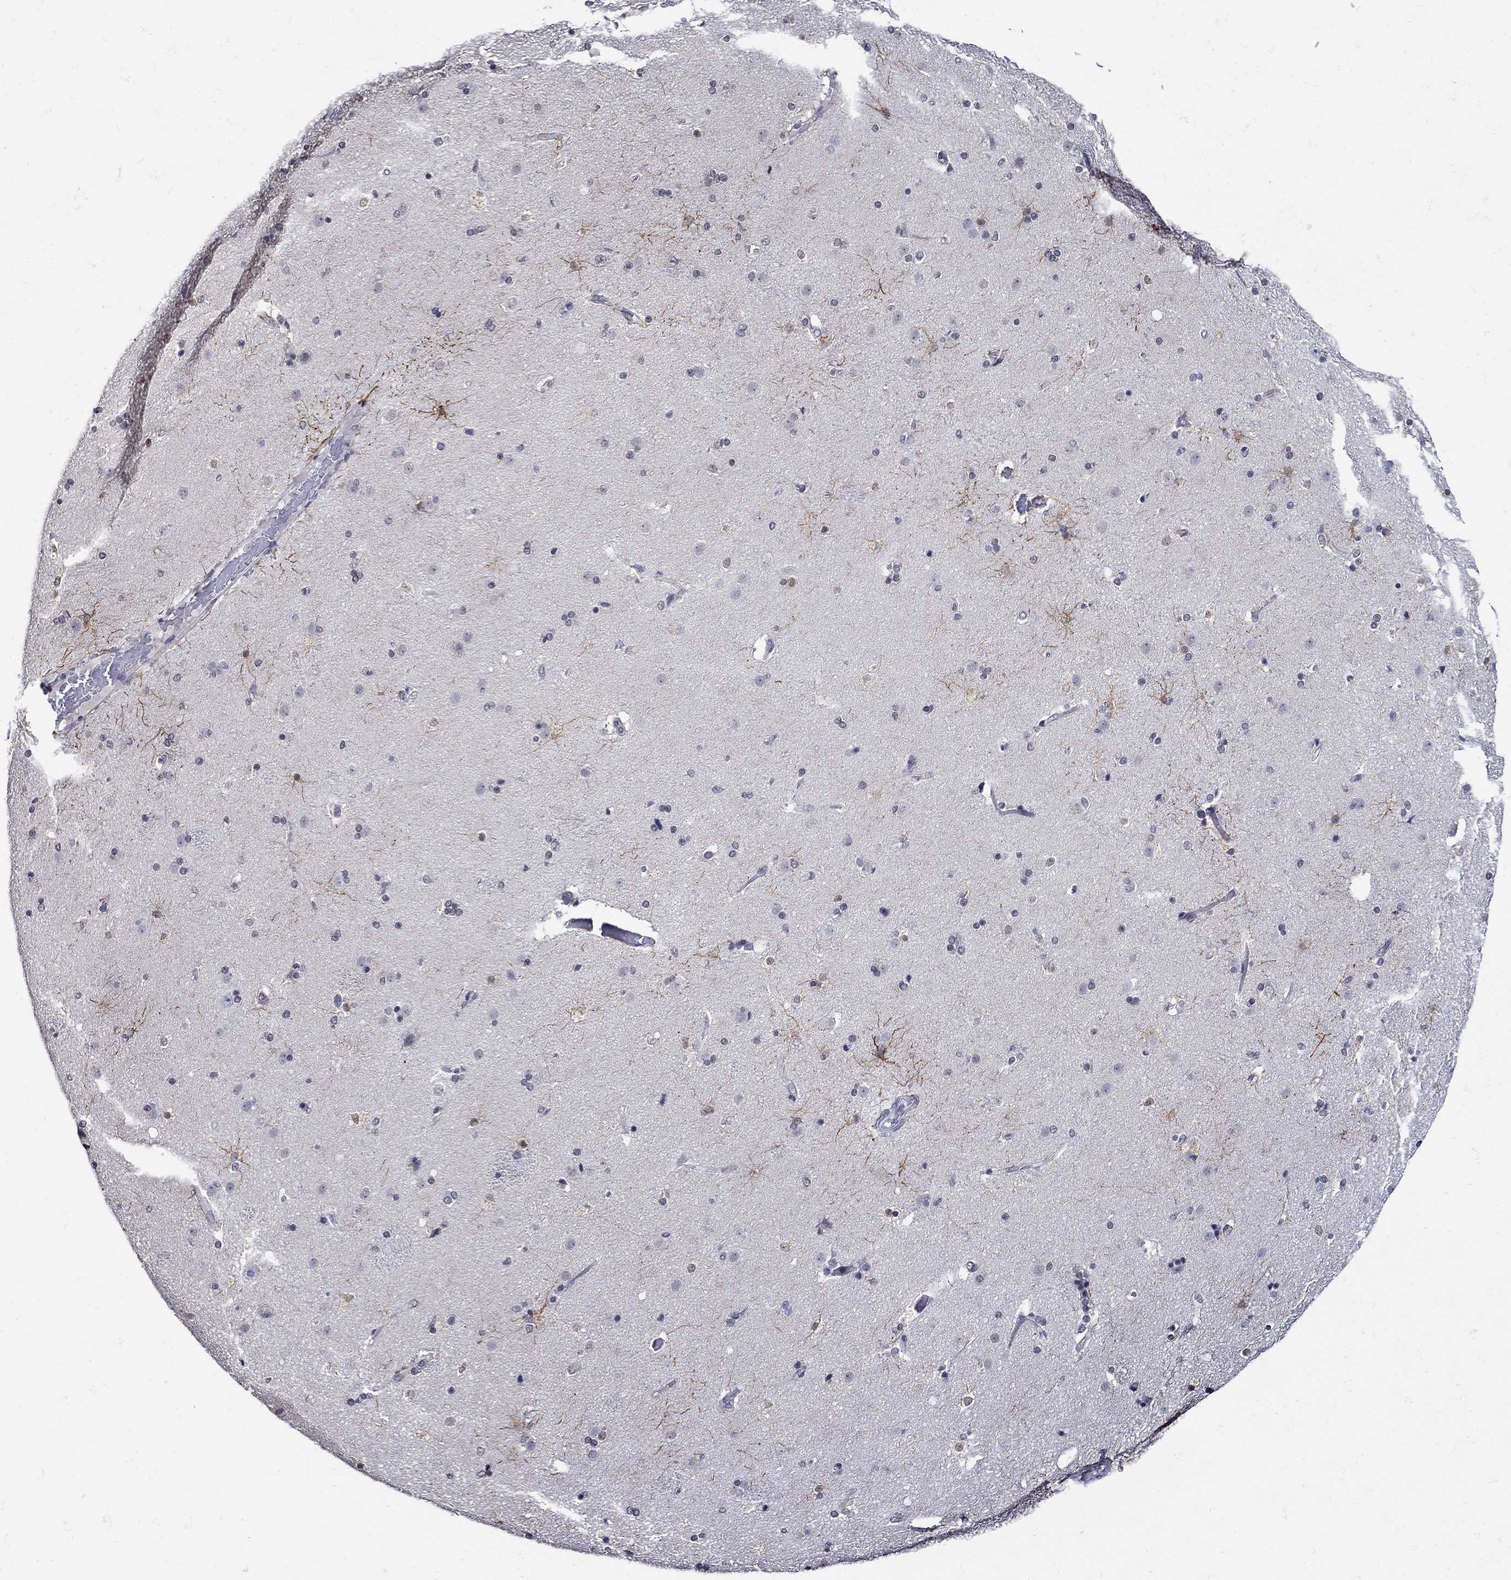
{"staining": {"intensity": "strong", "quantity": "<25%", "location": "cytoplasmic/membranous"}, "tissue": "caudate", "cell_type": "Glial cells", "image_type": "normal", "snomed": [{"axis": "morphology", "description": "Normal tissue, NOS"}, {"axis": "topography", "description": "Lateral ventricle wall"}], "caption": "About <25% of glial cells in benign human caudate show strong cytoplasmic/membranous protein staining as visualized by brown immunohistochemical staining.", "gene": "KCNN3", "patient": {"sex": "male", "age": 54}}